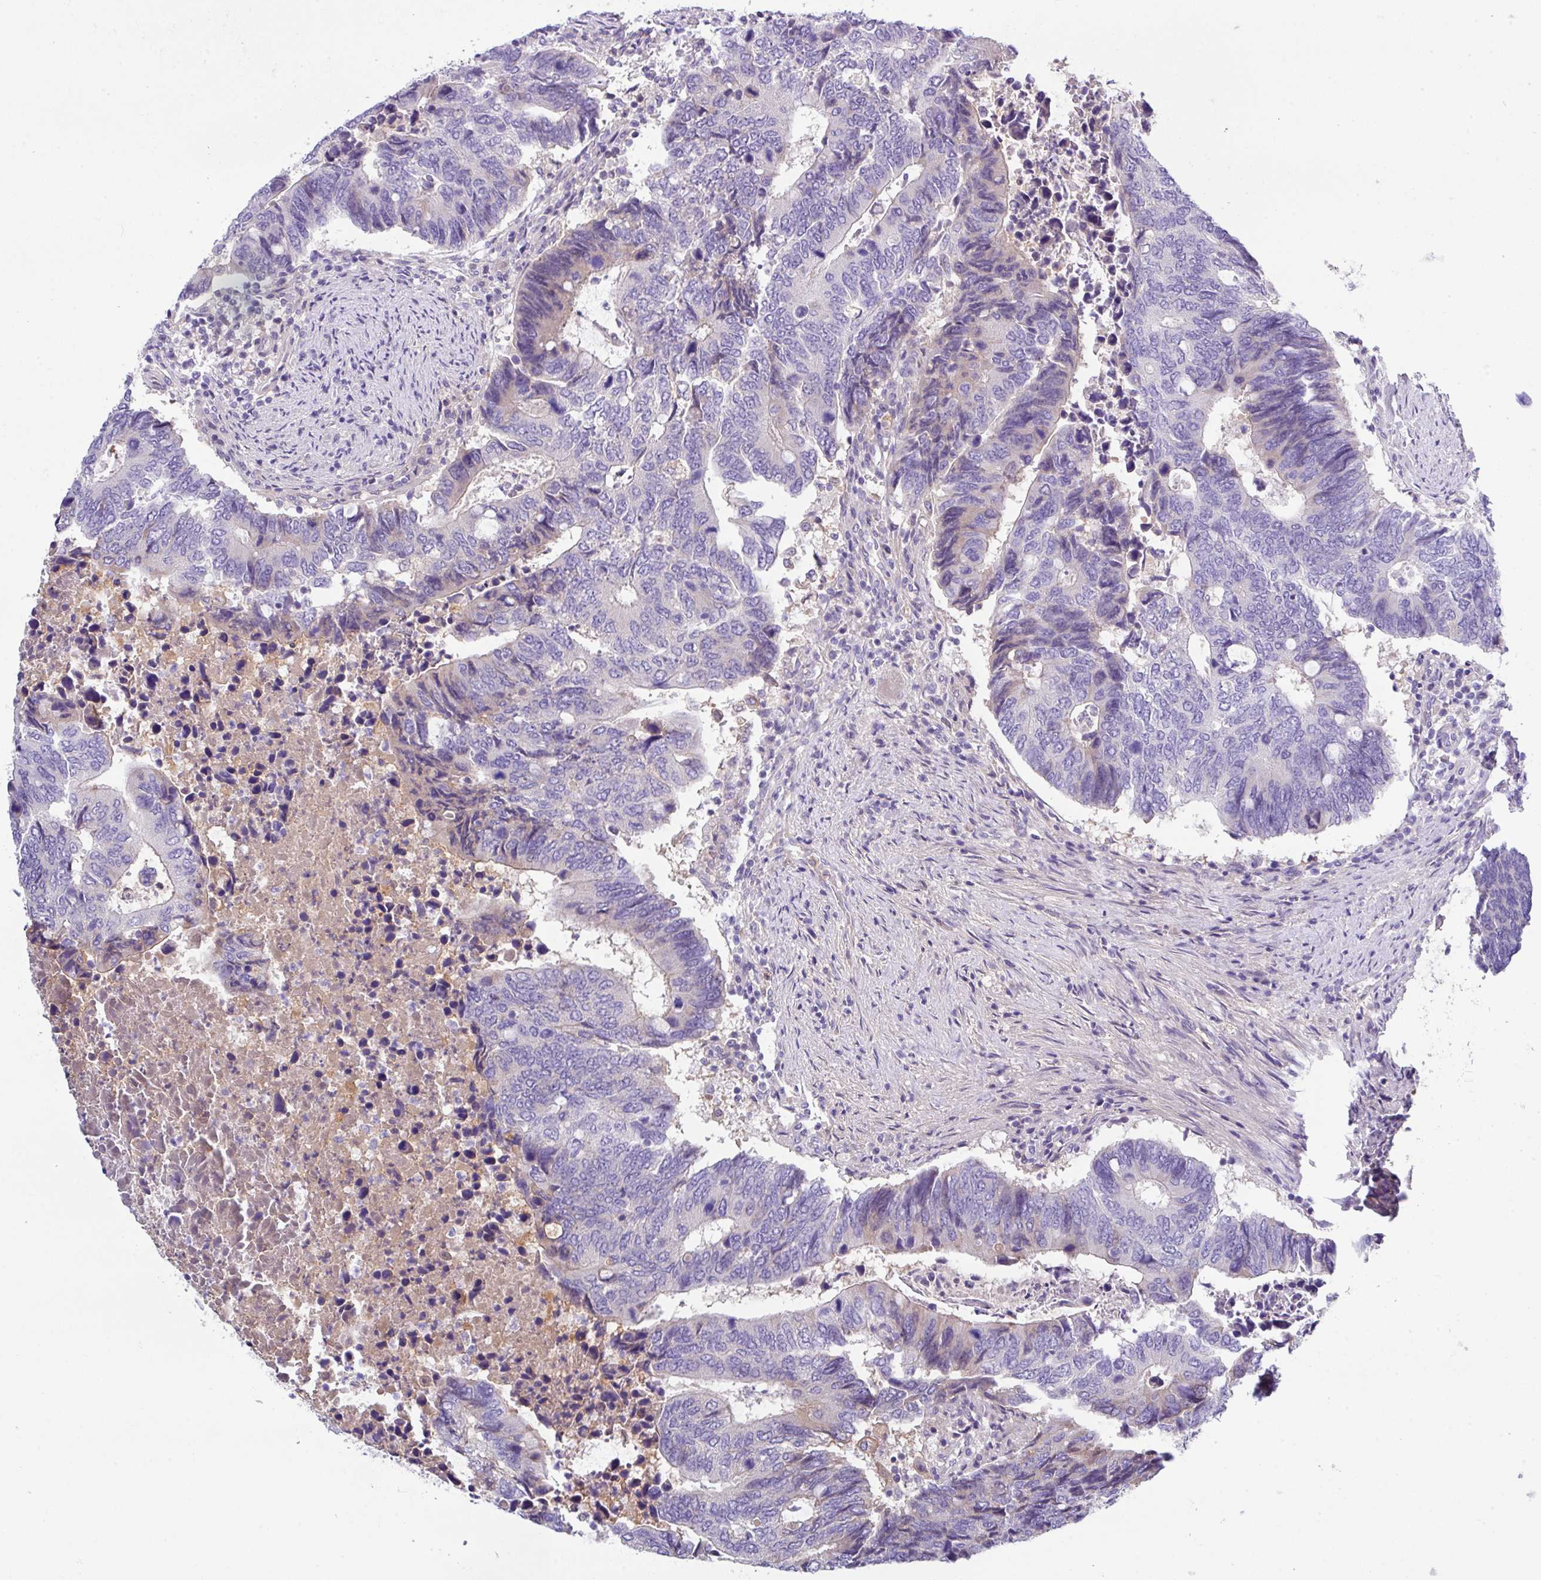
{"staining": {"intensity": "negative", "quantity": "none", "location": "none"}, "tissue": "colorectal cancer", "cell_type": "Tumor cells", "image_type": "cancer", "snomed": [{"axis": "morphology", "description": "Adenocarcinoma, NOS"}, {"axis": "topography", "description": "Colon"}], "caption": "Tumor cells show no significant expression in colorectal cancer.", "gene": "DNAL1", "patient": {"sex": "male", "age": 87}}